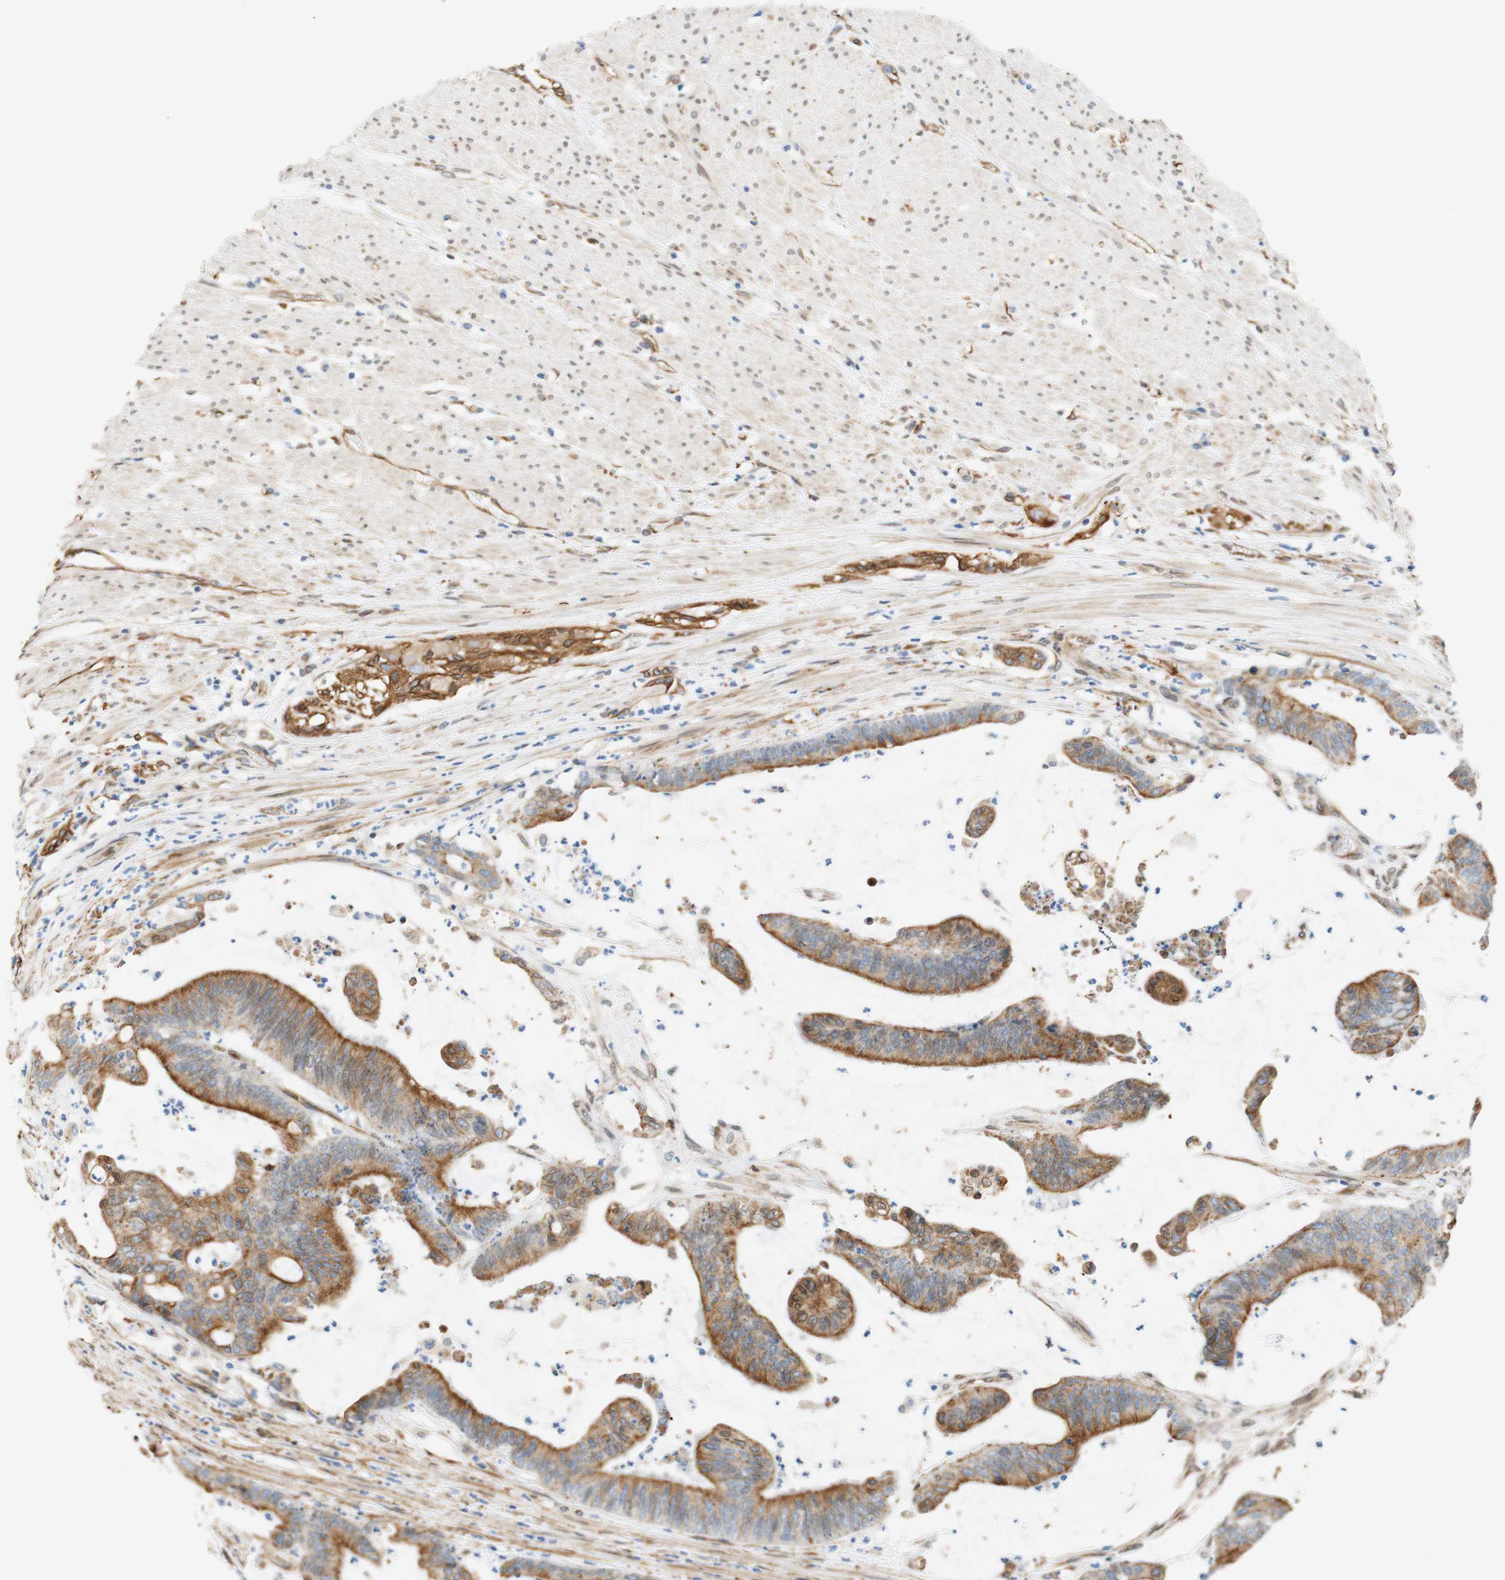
{"staining": {"intensity": "moderate", "quantity": ">75%", "location": "cytoplasmic/membranous"}, "tissue": "colorectal cancer", "cell_type": "Tumor cells", "image_type": "cancer", "snomed": [{"axis": "morphology", "description": "Adenocarcinoma, NOS"}, {"axis": "topography", "description": "Rectum"}], "caption": "DAB immunohistochemical staining of colorectal adenocarcinoma demonstrates moderate cytoplasmic/membranous protein expression in approximately >75% of tumor cells.", "gene": "ENDOD1", "patient": {"sex": "female", "age": 66}}